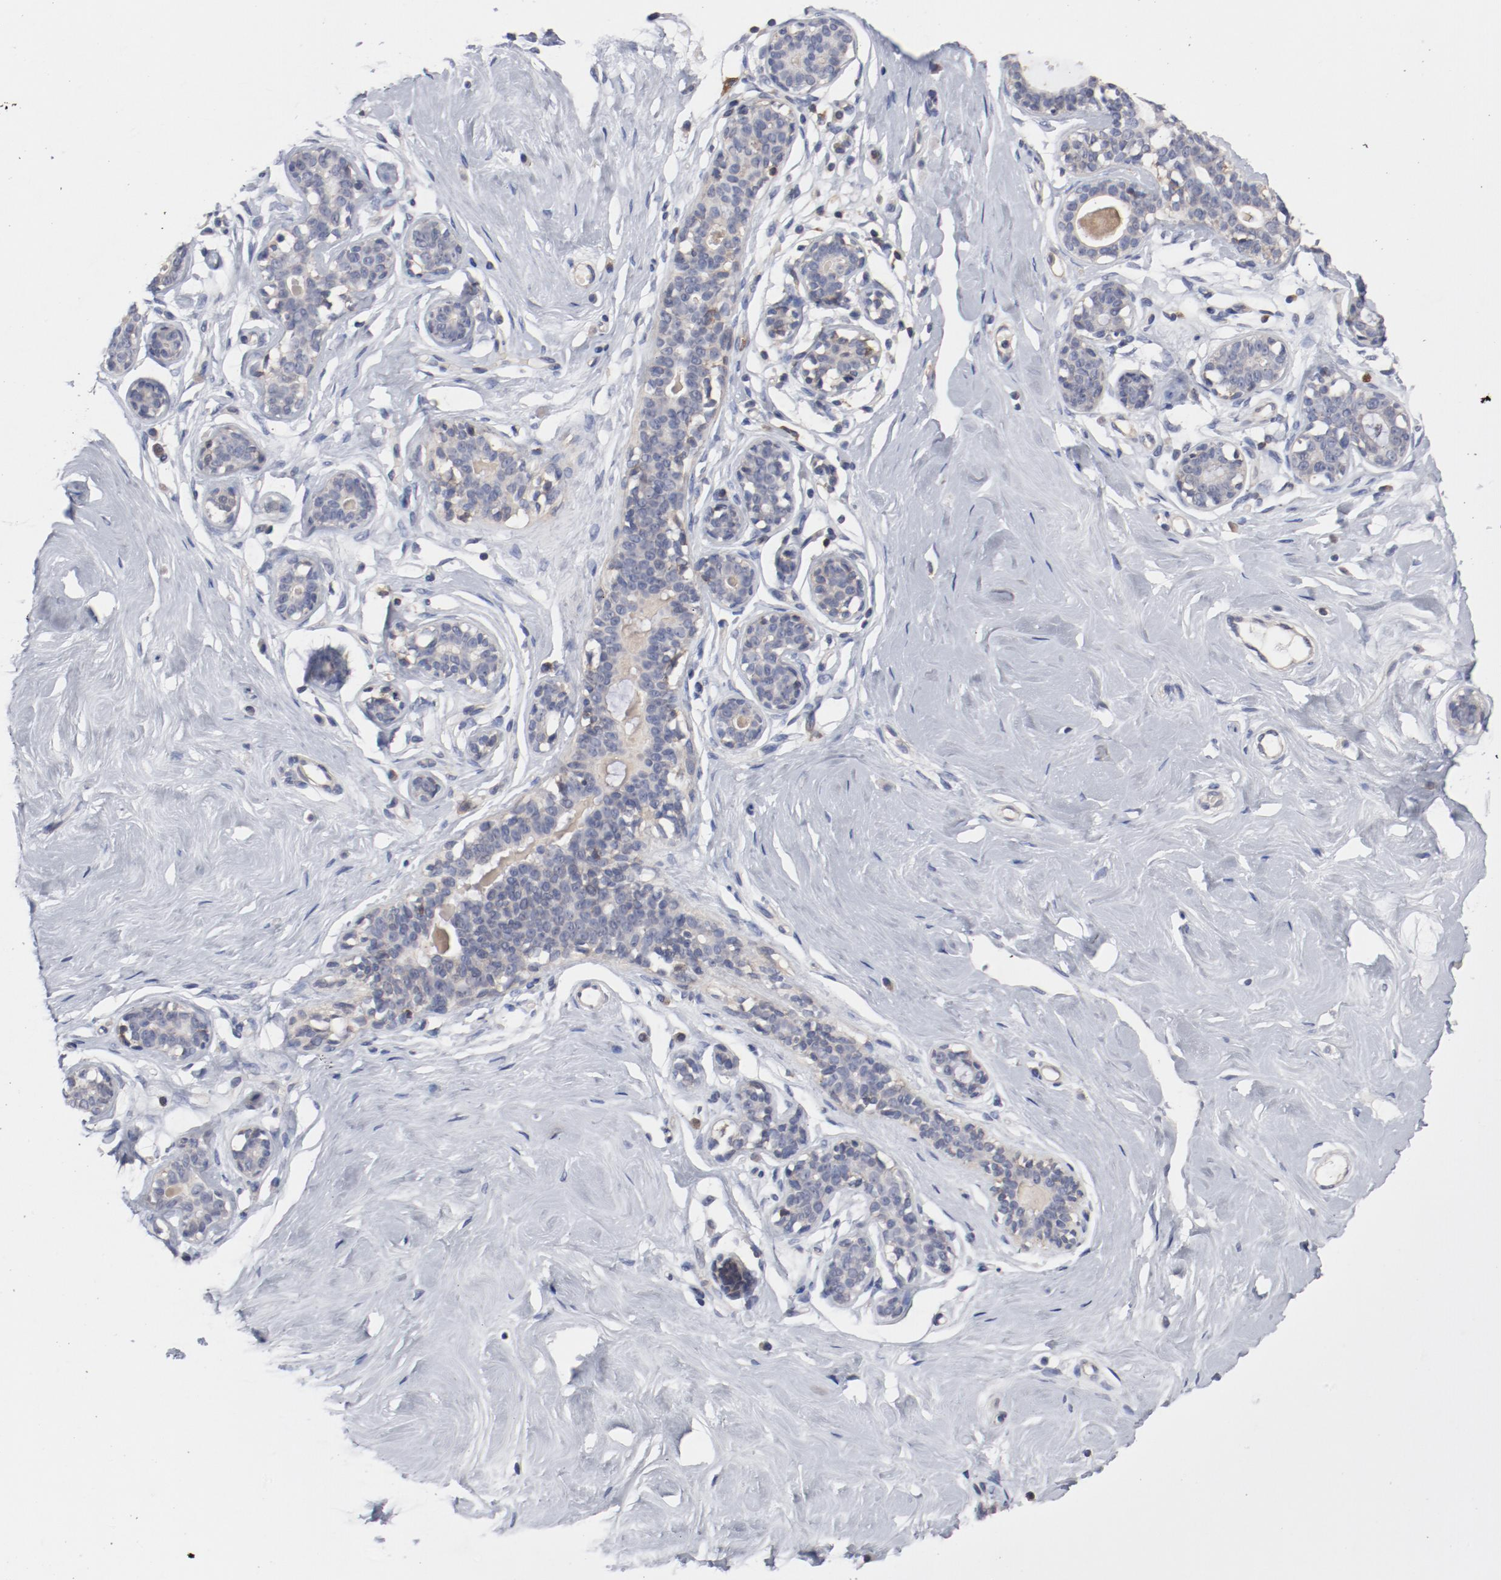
{"staining": {"intensity": "negative", "quantity": "none", "location": "none"}, "tissue": "breast", "cell_type": "Adipocytes", "image_type": "normal", "snomed": [{"axis": "morphology", "description": "Normal tissue, NOS"}, {"axis": "topography", "description": "Breast"}], "caption": "This is an immunohistochemistry (IHC) image of benign human breast. There is no positivity in adipocytes.", "gene": "CBL", "patient": {"sex": "female", "age": 23}}